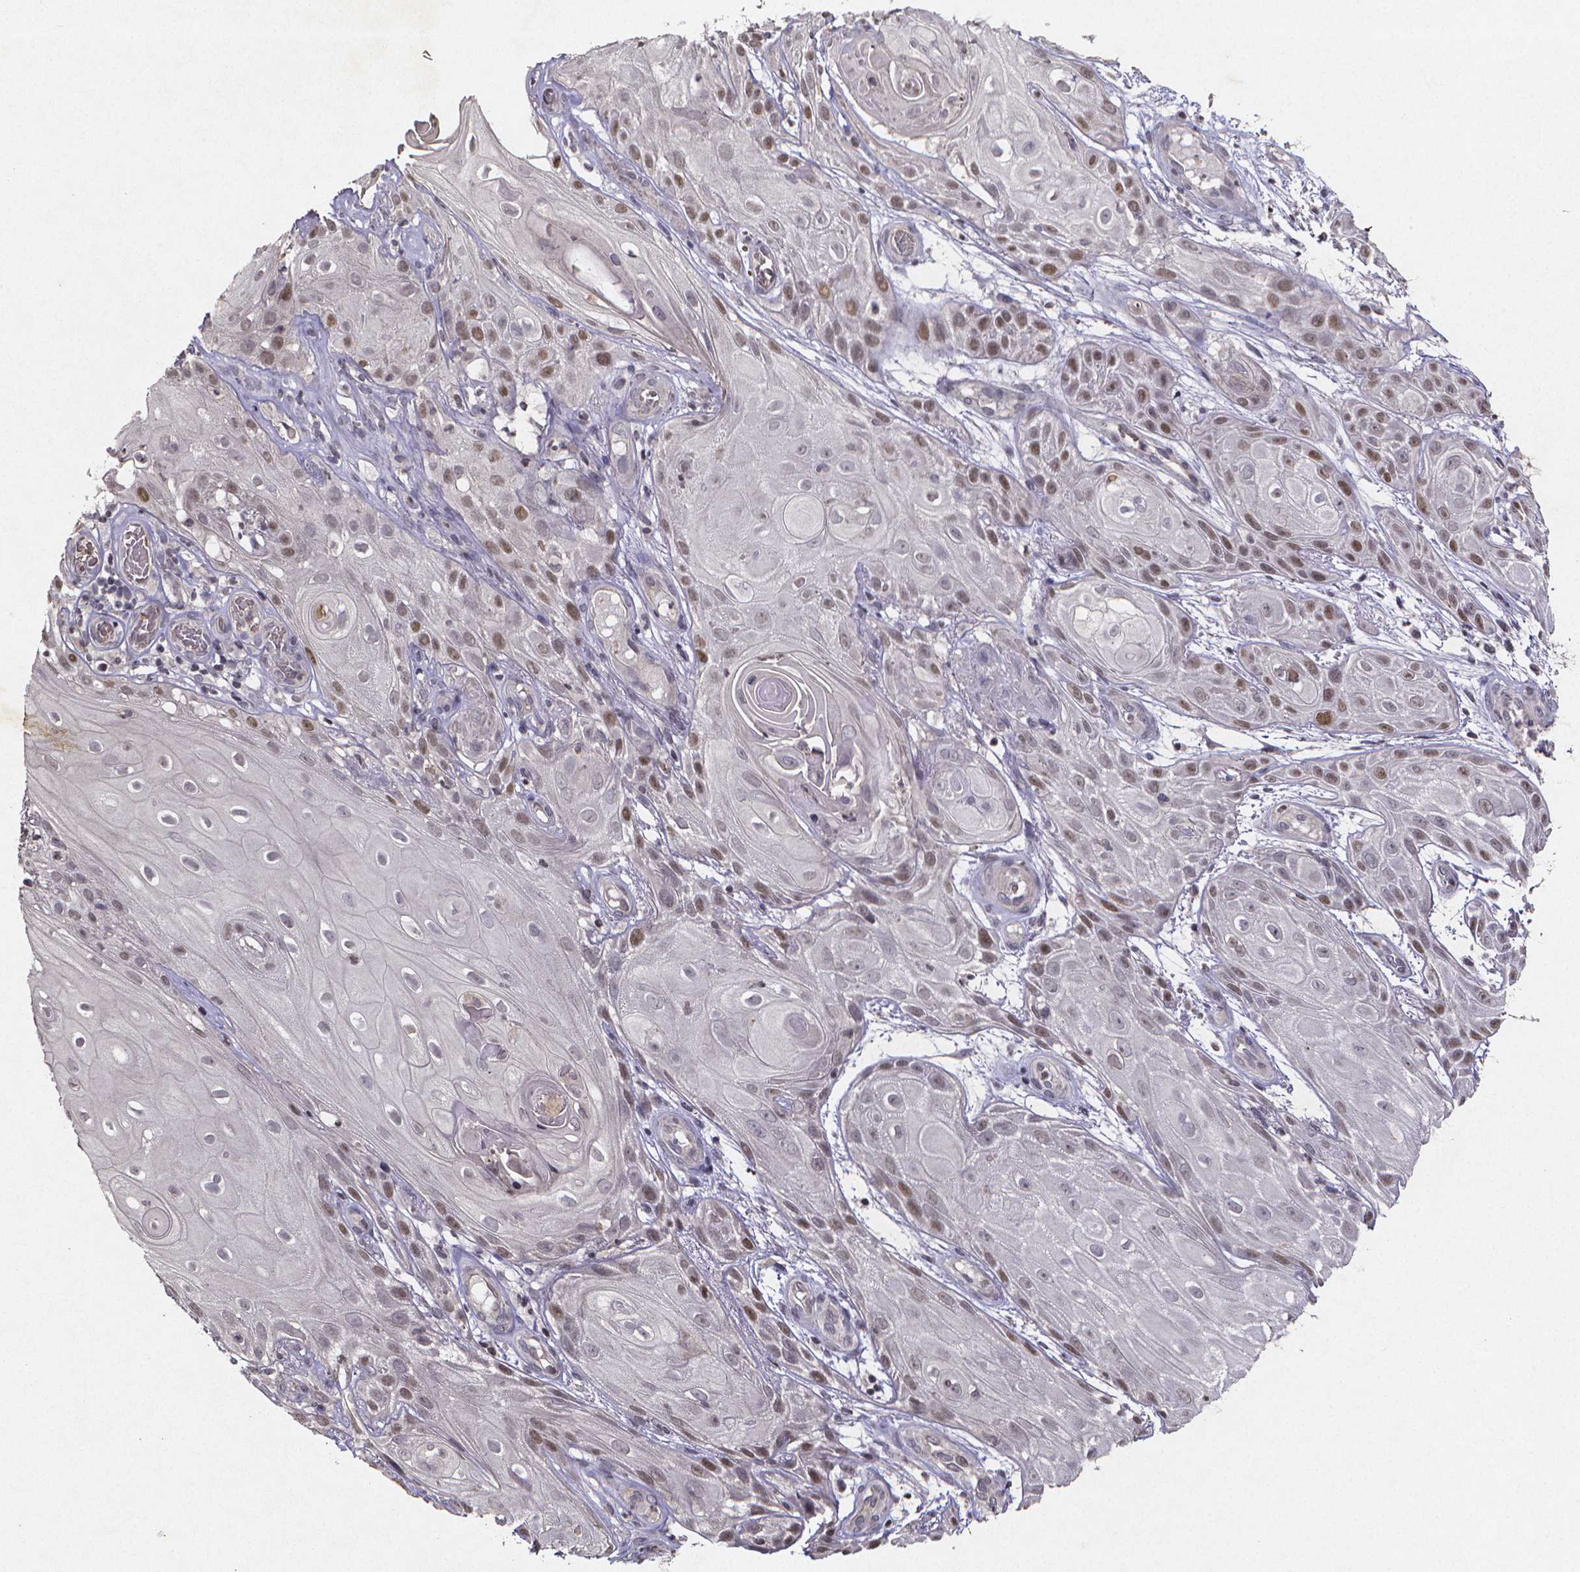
{"staining": {"intensity": "moderate", "quantity": "<25%", "location": "nuclear"}, "tissue": "skin cancer", "cell_type": "Tumor cells", "image_type": "cancer", "snomed": [{"axis": "morphology", "description": "Squamous cell carcinoma, NOS"}, {"axis": "topography", "description": "Skin"}], "caption": "Approximately <25% of tumor cells in human skin cancer (squamous cell carcinoma) show moderate nuclear protein positivity as visualized by brown immunohistochemical staining.", "gene": "TP73", "patient": {"sex": "male", "age": 62}}